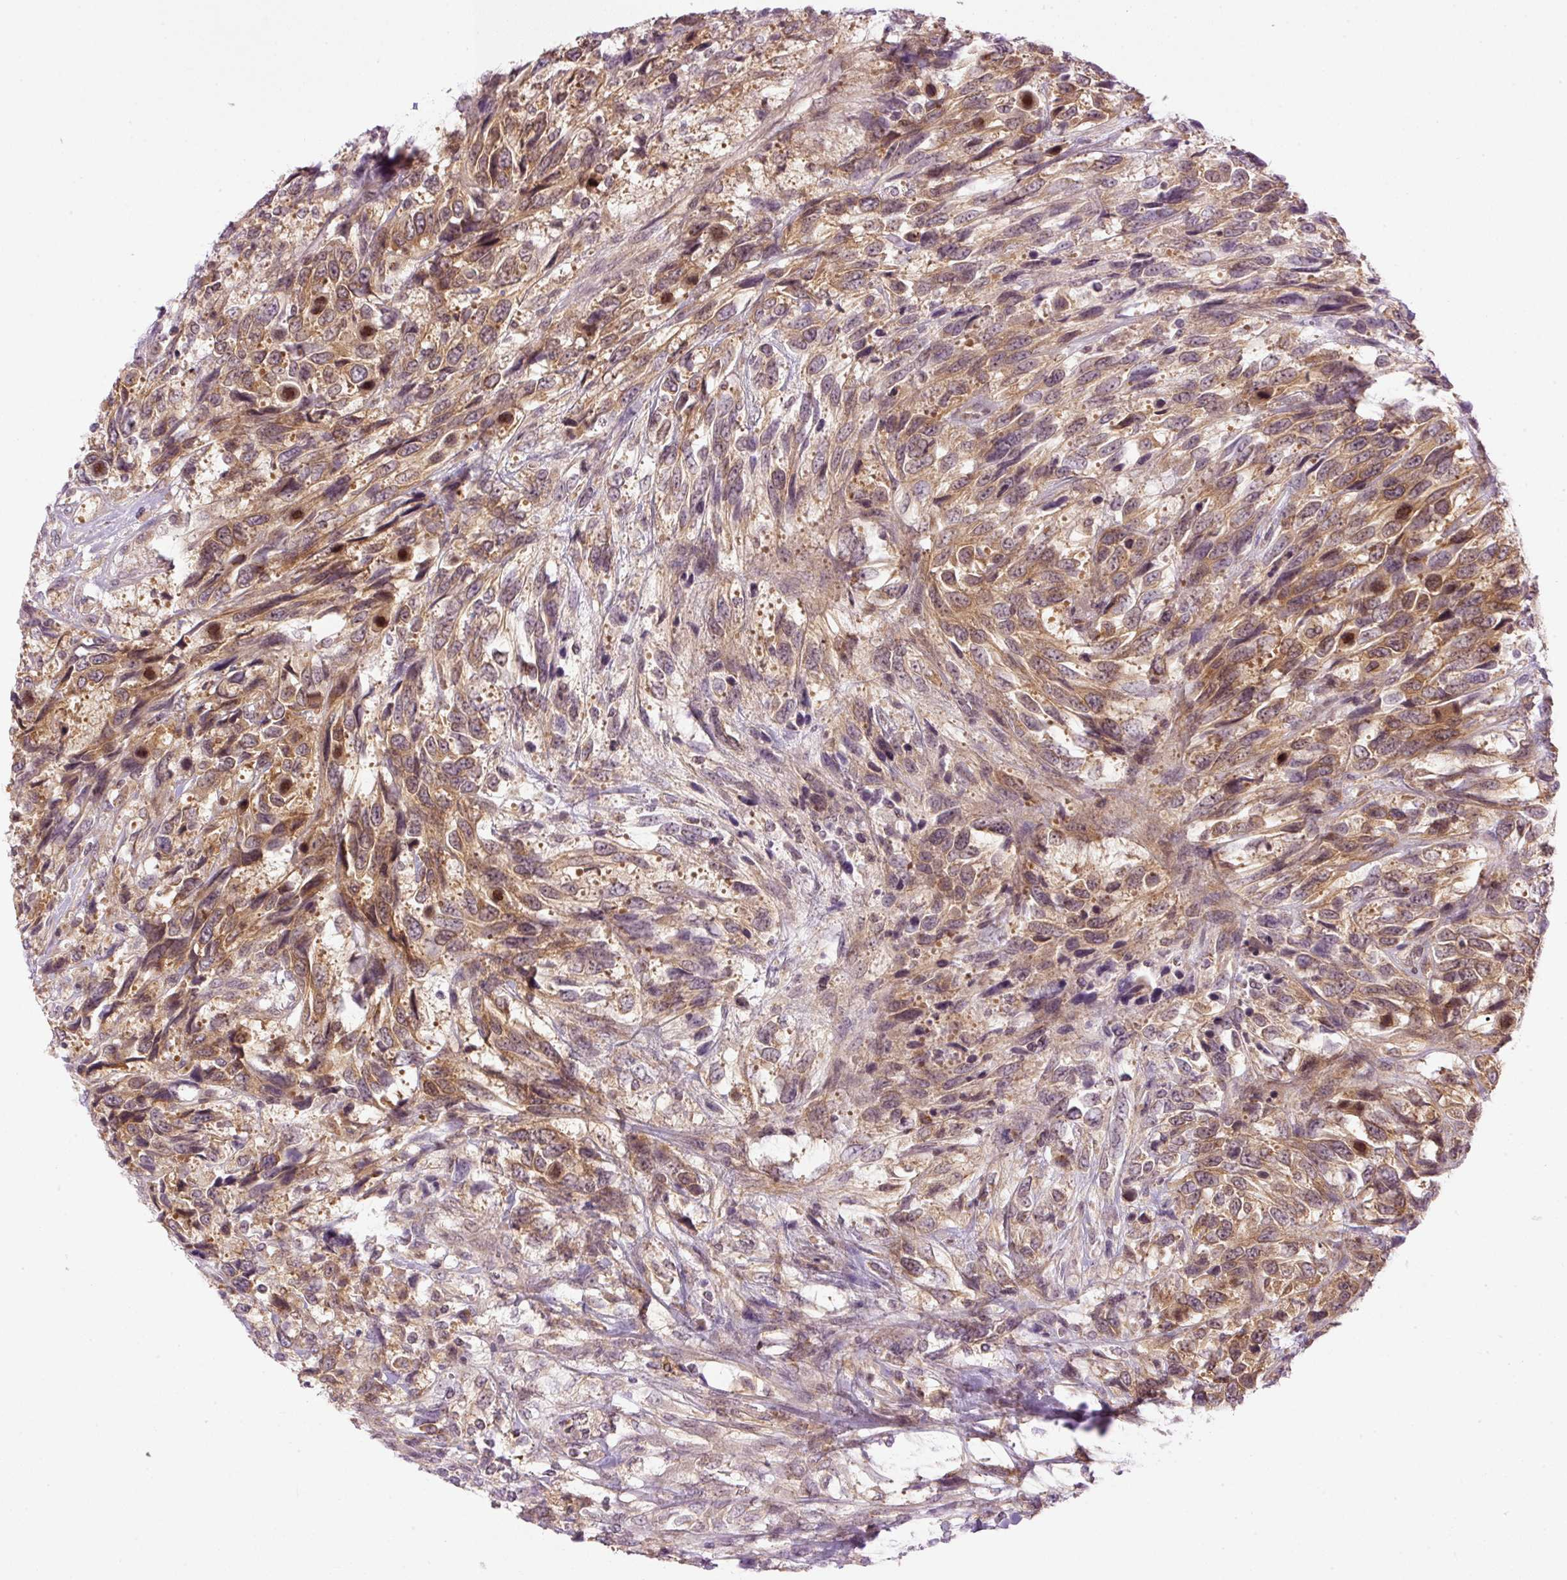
{"staining": {"intensity": "moderate", "quantity": ">75%", "location": "cytoplasmic/membranous"}, "tissue": "urothelial cancer", "cell_type": "Tumor cells", "image_type": "cancer", "snomed": [{"axis": "morphology", "description": "Urothelial carcinoma, High grade"}, {"axis": "topography", "description": "Urinary bladder"}], "caption": "Immunohistochemistry (IHC) histopathology image of human urothelial cancer stained for a protein (brown), which shows medium levels of moderate cytoplasmic/membranous expression in about >75% of tumor cells.", "gene": "MZT2B", "patient": {"sex": "female", "age": 70}}